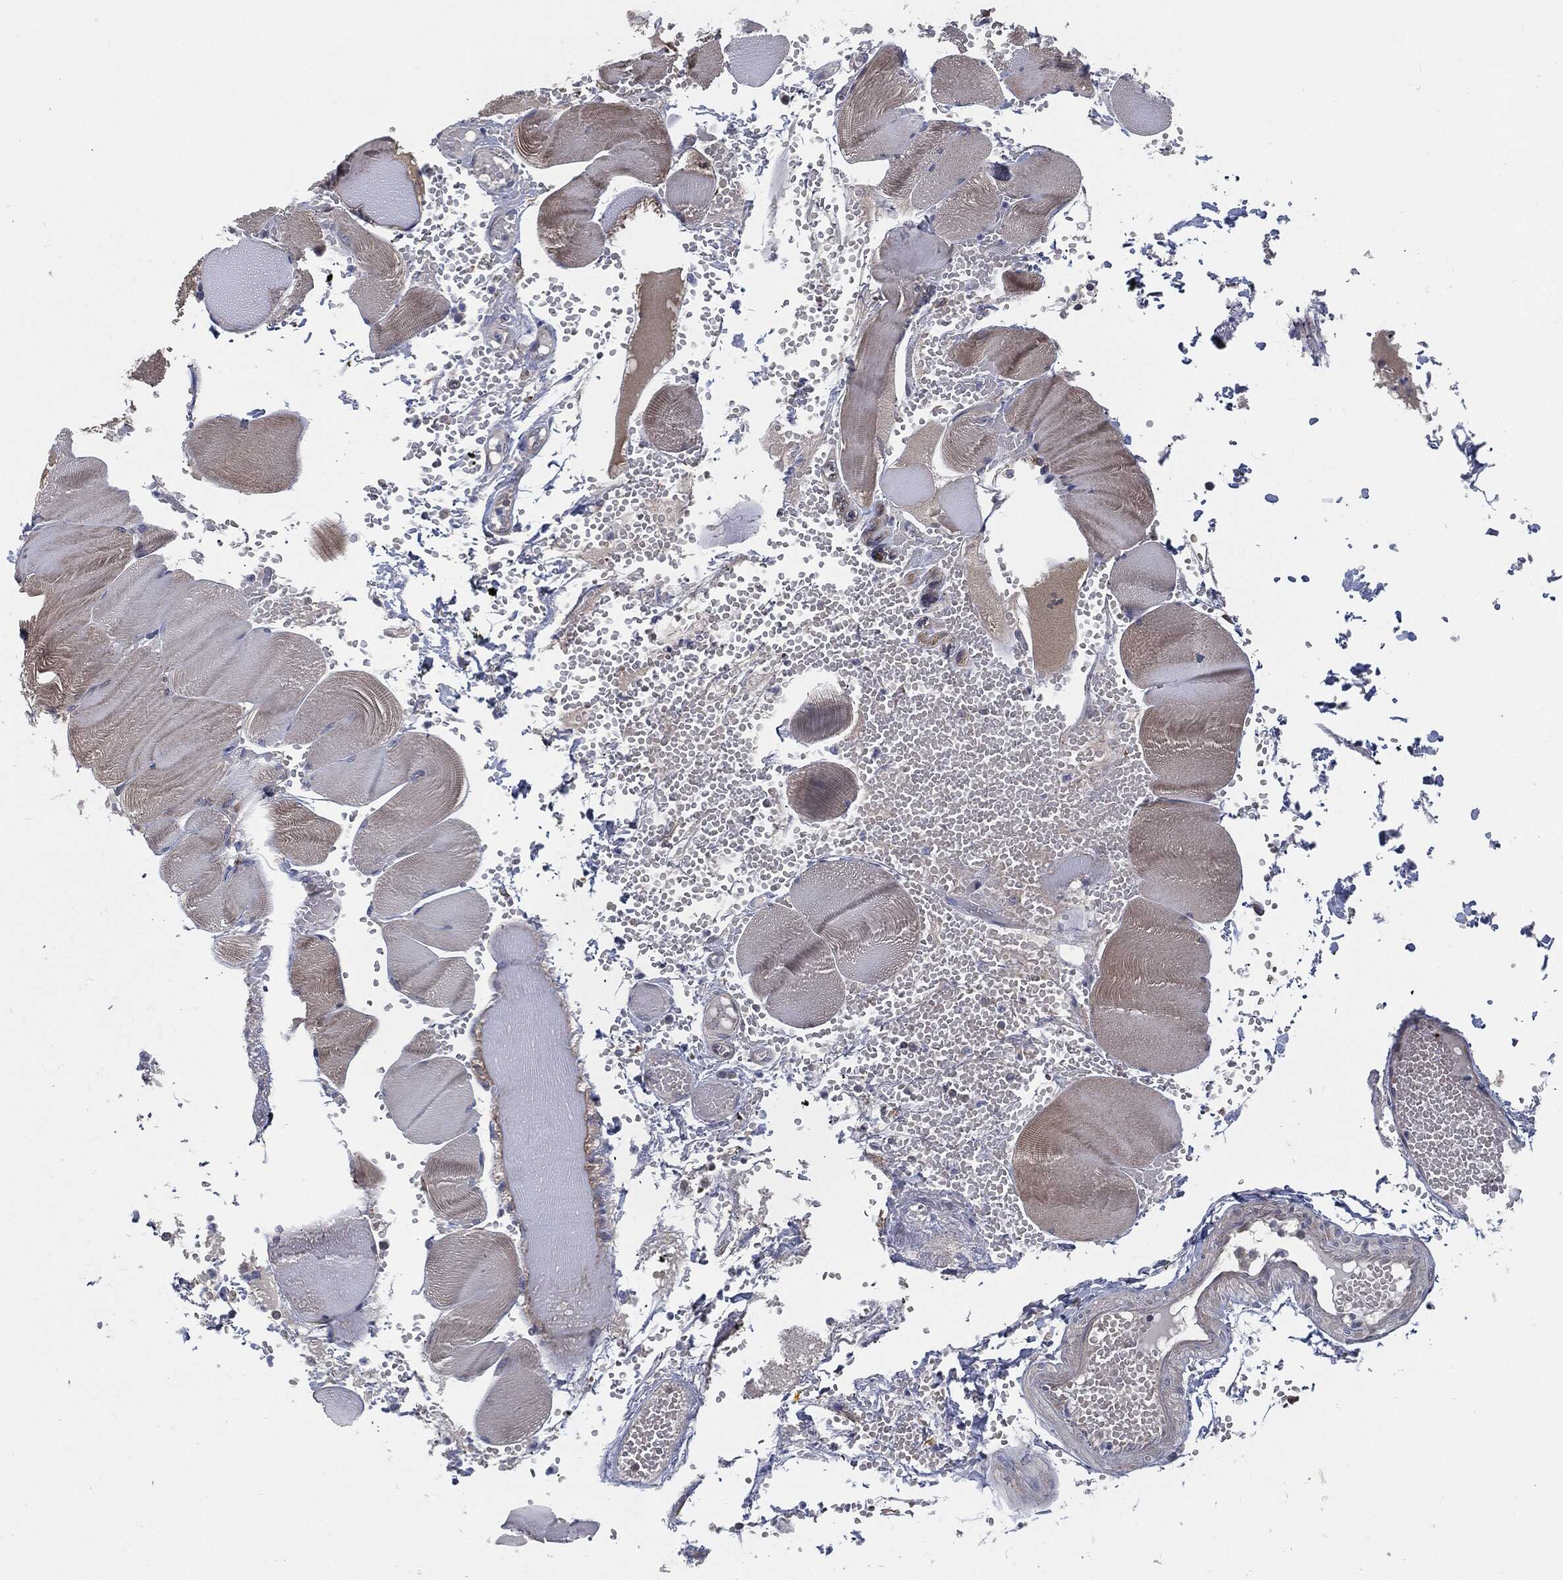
{"staining": {"intensity": "moderate", "quantity": "<25%", "location": "cytoplasmic/membranous"}, "tissue": "skeletal muscle", "cell_type": "Myocytes", "image_type": "normal", "snomed": [{"axis": "morphology", "description": "Normal tissue, NOS"}, {"axis": "topography", "description": "Skeletal muscle"}], "caption": "IHC micrograph of benign skeletal muscle stained for a protein (brown), which exhibits low levels of moderate cytoplasmic/membranous expression in approximately <25% of myocytes.", "gene": "PRDX4", "patient": {"sex": "male", "age": 56}}